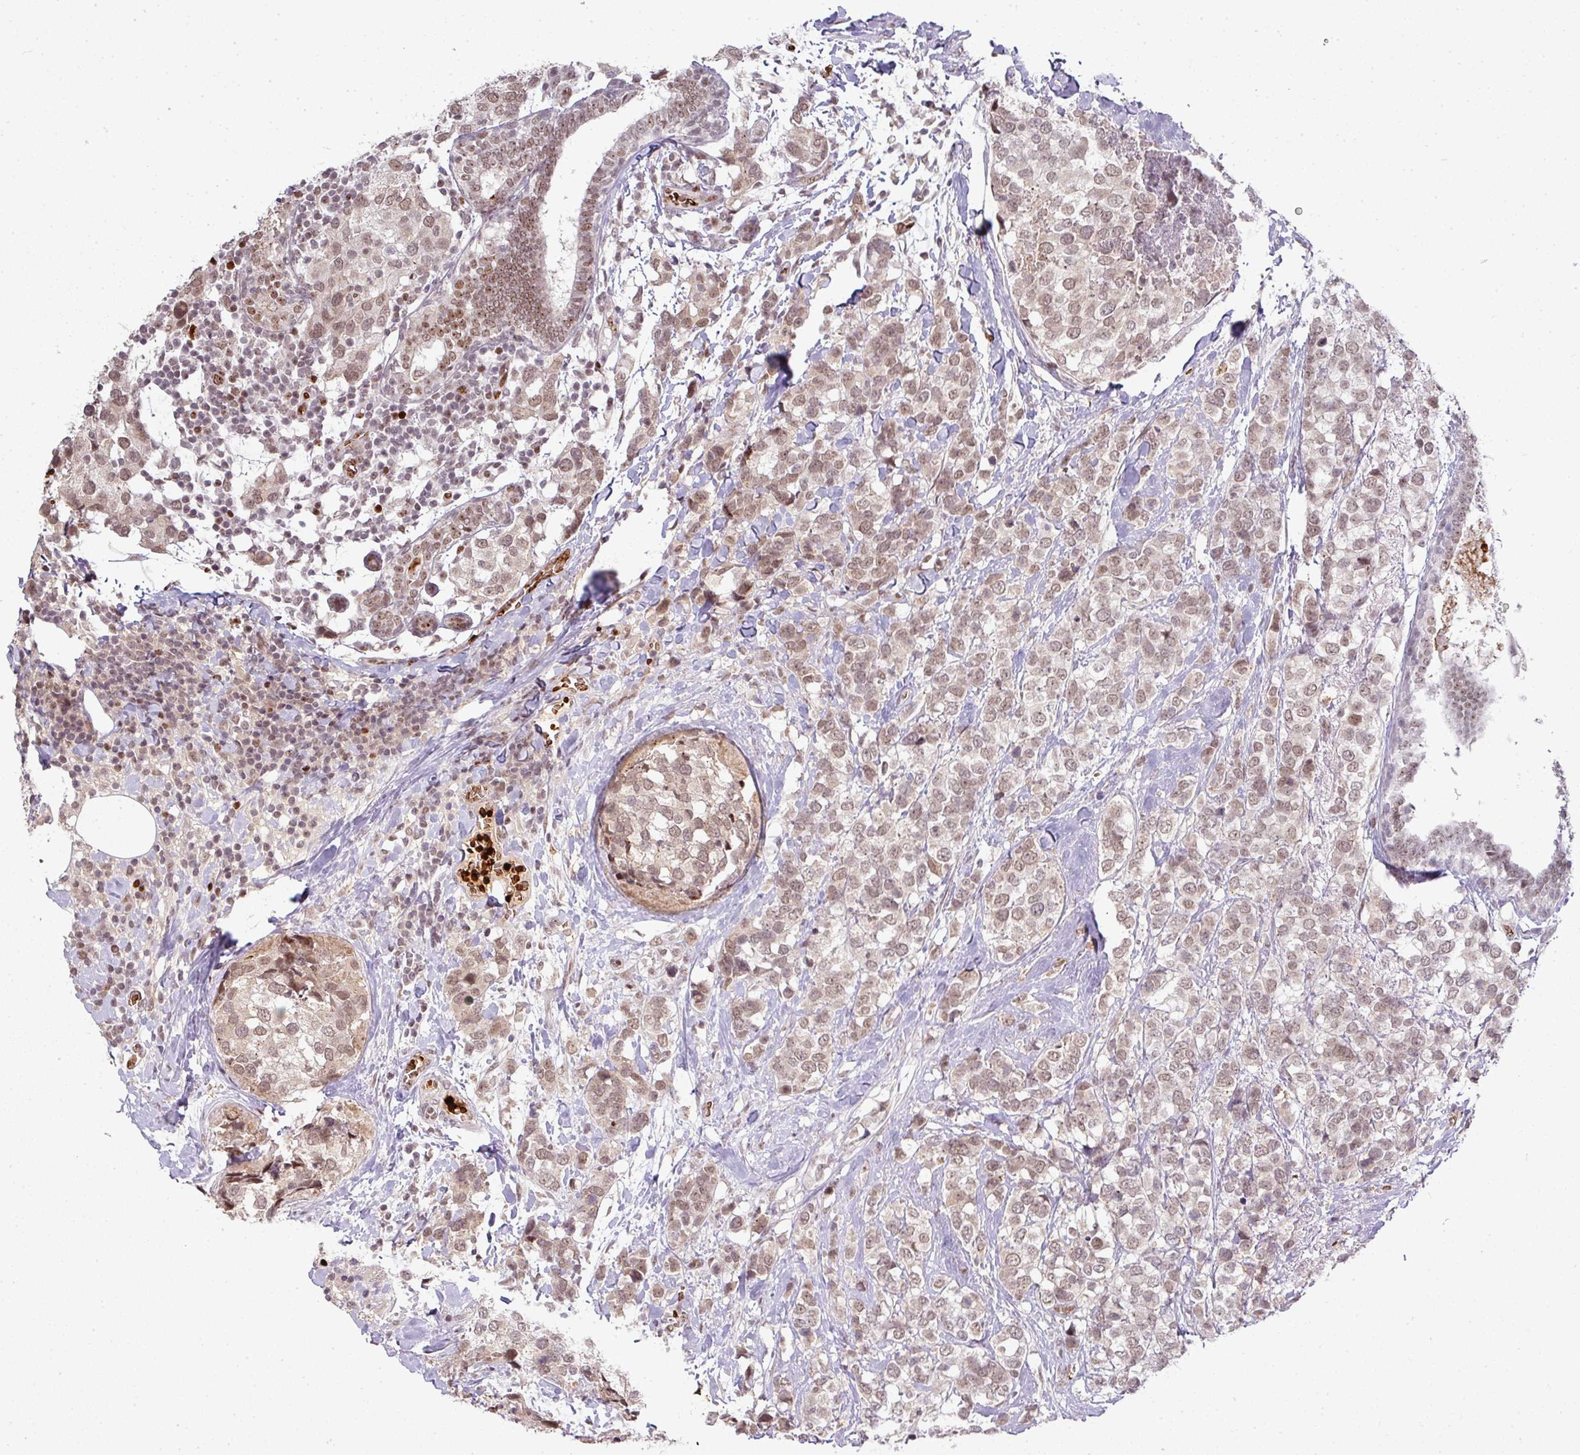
{"staining": {"intensity": "moderate", "quantity": ">75%", "location": "nuclear"}, "tissue": "breast cancer", "cell_type": "Tumor cells", "image_type": "cancer", "snomed": [{"axis": "morphology", "description": "Lobular carcinoma"}, {"axis": "topography", "description": "Breast"}], "caption": "High-power microscopy captured an immunohistochemistry photomicrograph of lobular carcinoma (breast), revealing moderate nuclear positivity in about >75% of tumor cells.", "gene": "NEIL1", "patient": {"sex": "female", "age": 59}}